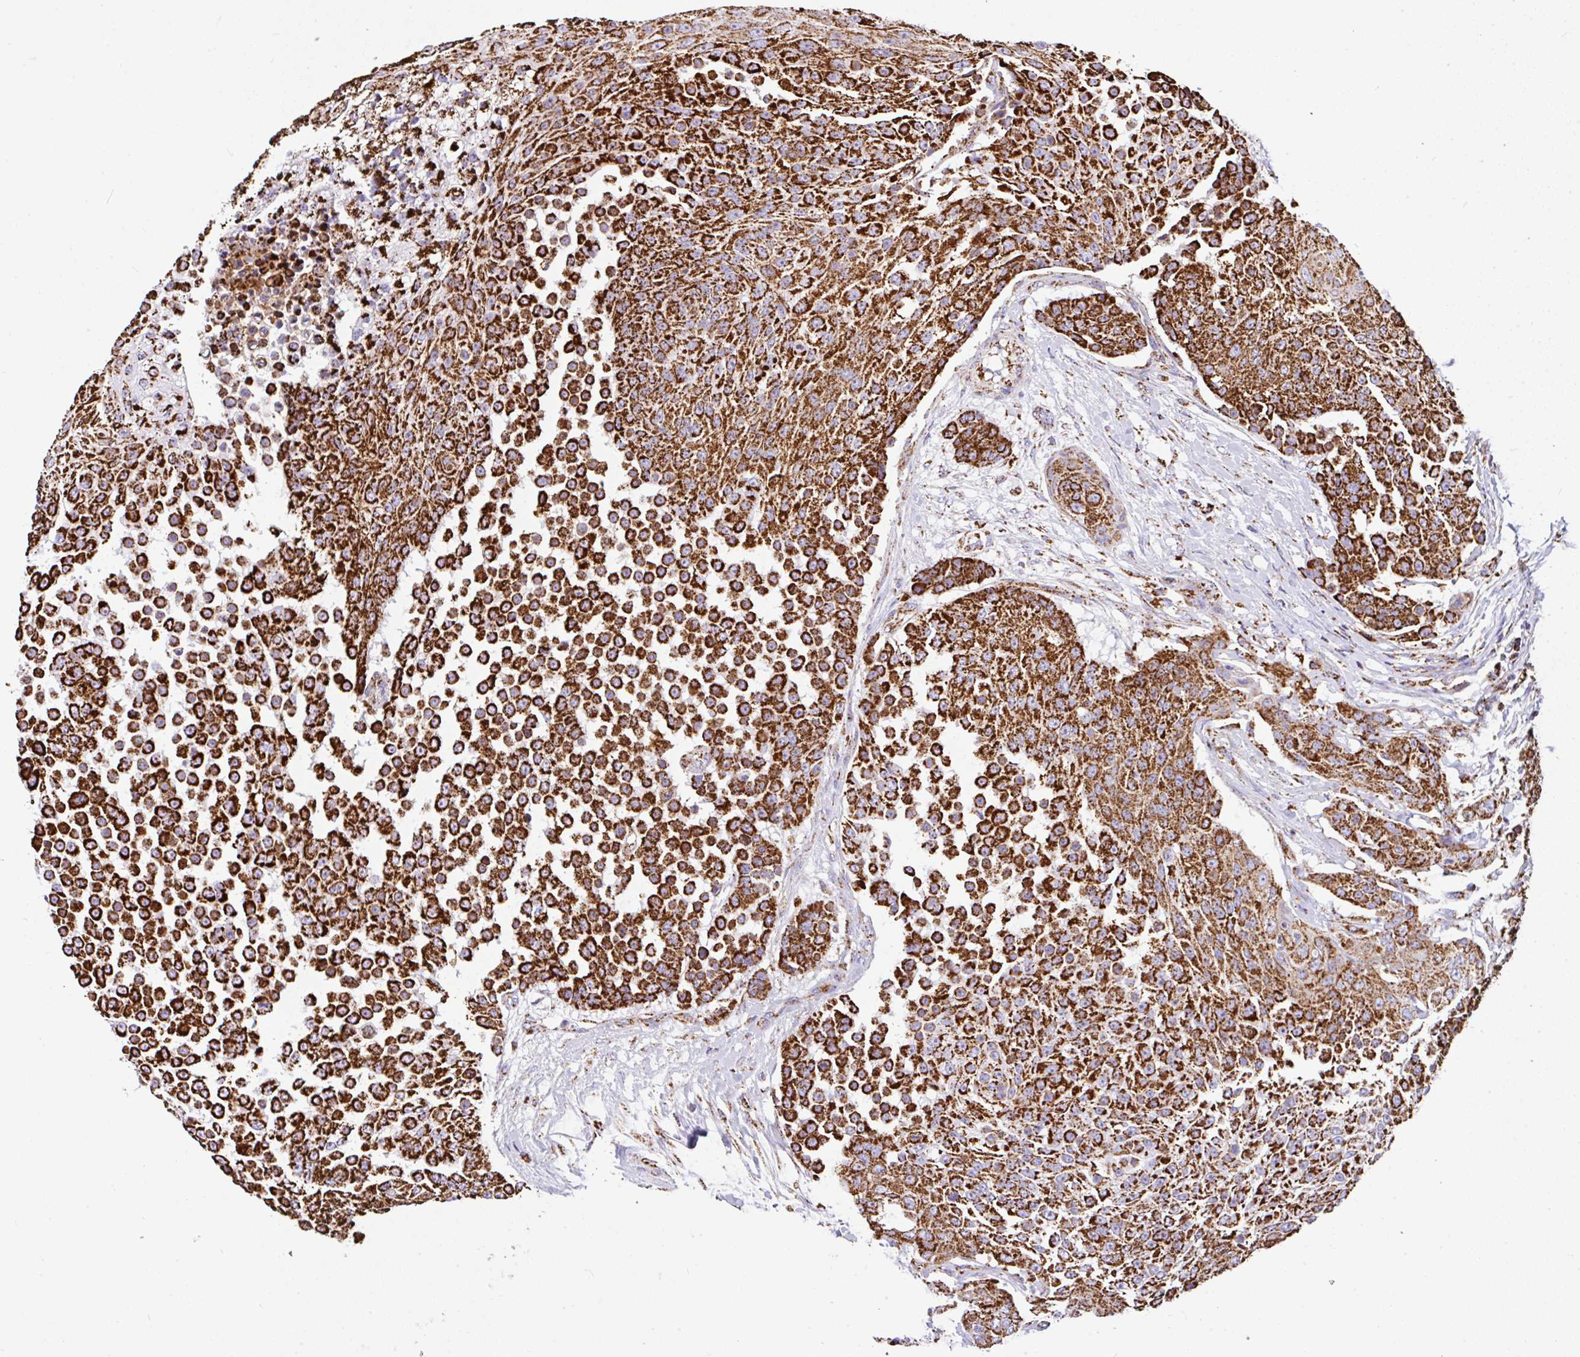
{"staining": {"intensity": "strong", "quantity": ">75%", "location": "cytoplasmic/membranous"}, "tissue": "urothelial cancer", "cell_type": "Tumor cells", "image_type": "cancer", "snomed": [{"axis": "morphology", "description": "Urothelial carcinoma, High grade"}, {"axis": "topography", "description": "Urinary bladder"}], "caption": "A brown stain shows strong cytoplasmic/membranous expression of a protein in urothelial cancer tumor cells.", "gene": "ANKRD33B", "patient": {"sex": "female", "age": 63}}